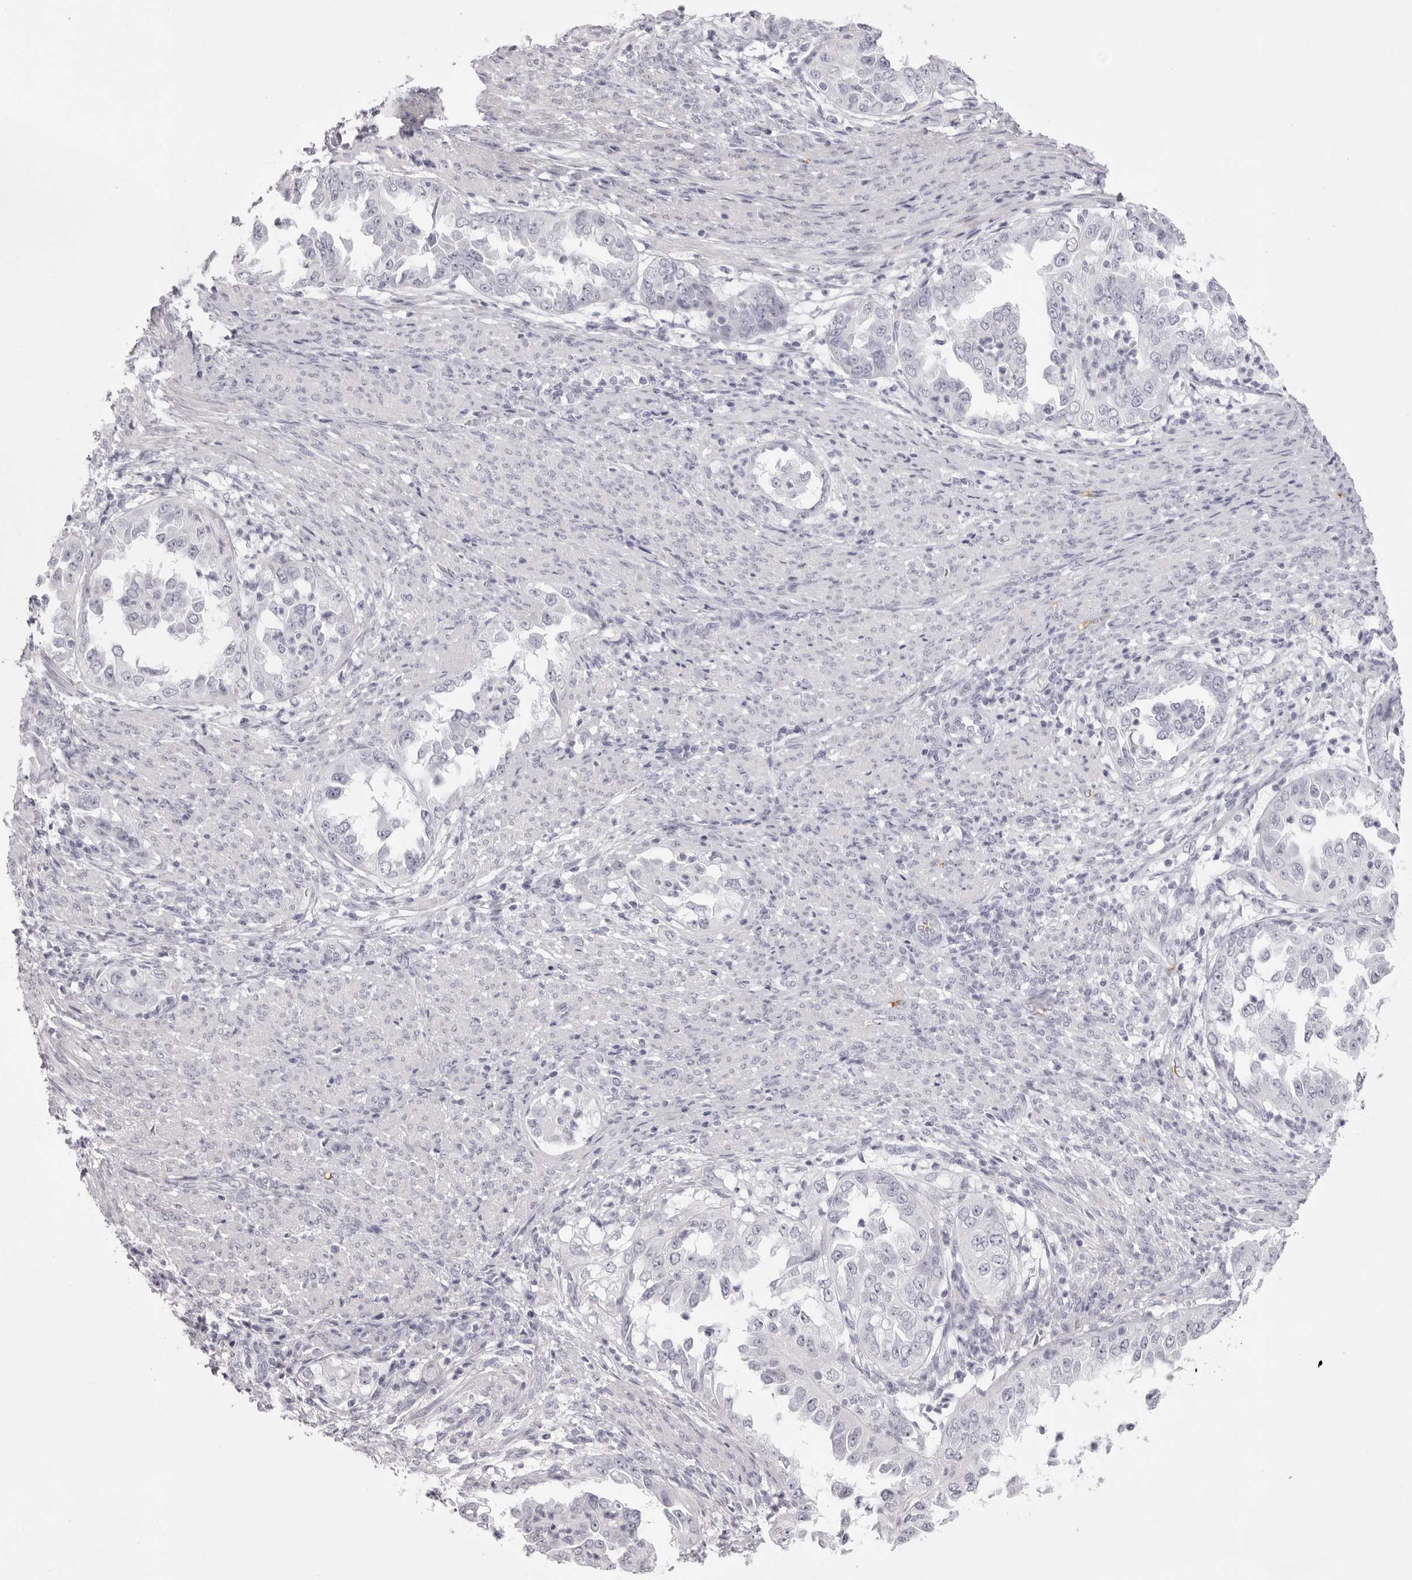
{"staining": {"intensity": "negative", "quantity": "none", "location": "none"}, "tissue": "endometrial cancer", "cell_type": "Tumor cells", "image_type": "cancer", "snomed": [{"axis": "morphology", "description": "Adenocarcinoma, NOS"}, {"axis": "topography", "description": "Endometrium"}], "caption": "Tumor cells are negative for brown protein staining in endometrial cancer. The staining was performed using DAB to visualize the protein expression in brown, while the nuclei were stained in blue with hematoxylin (Magnification: 20x).", "gene": "SPTA1", "patient": {"sex": "female", "age": 85}}